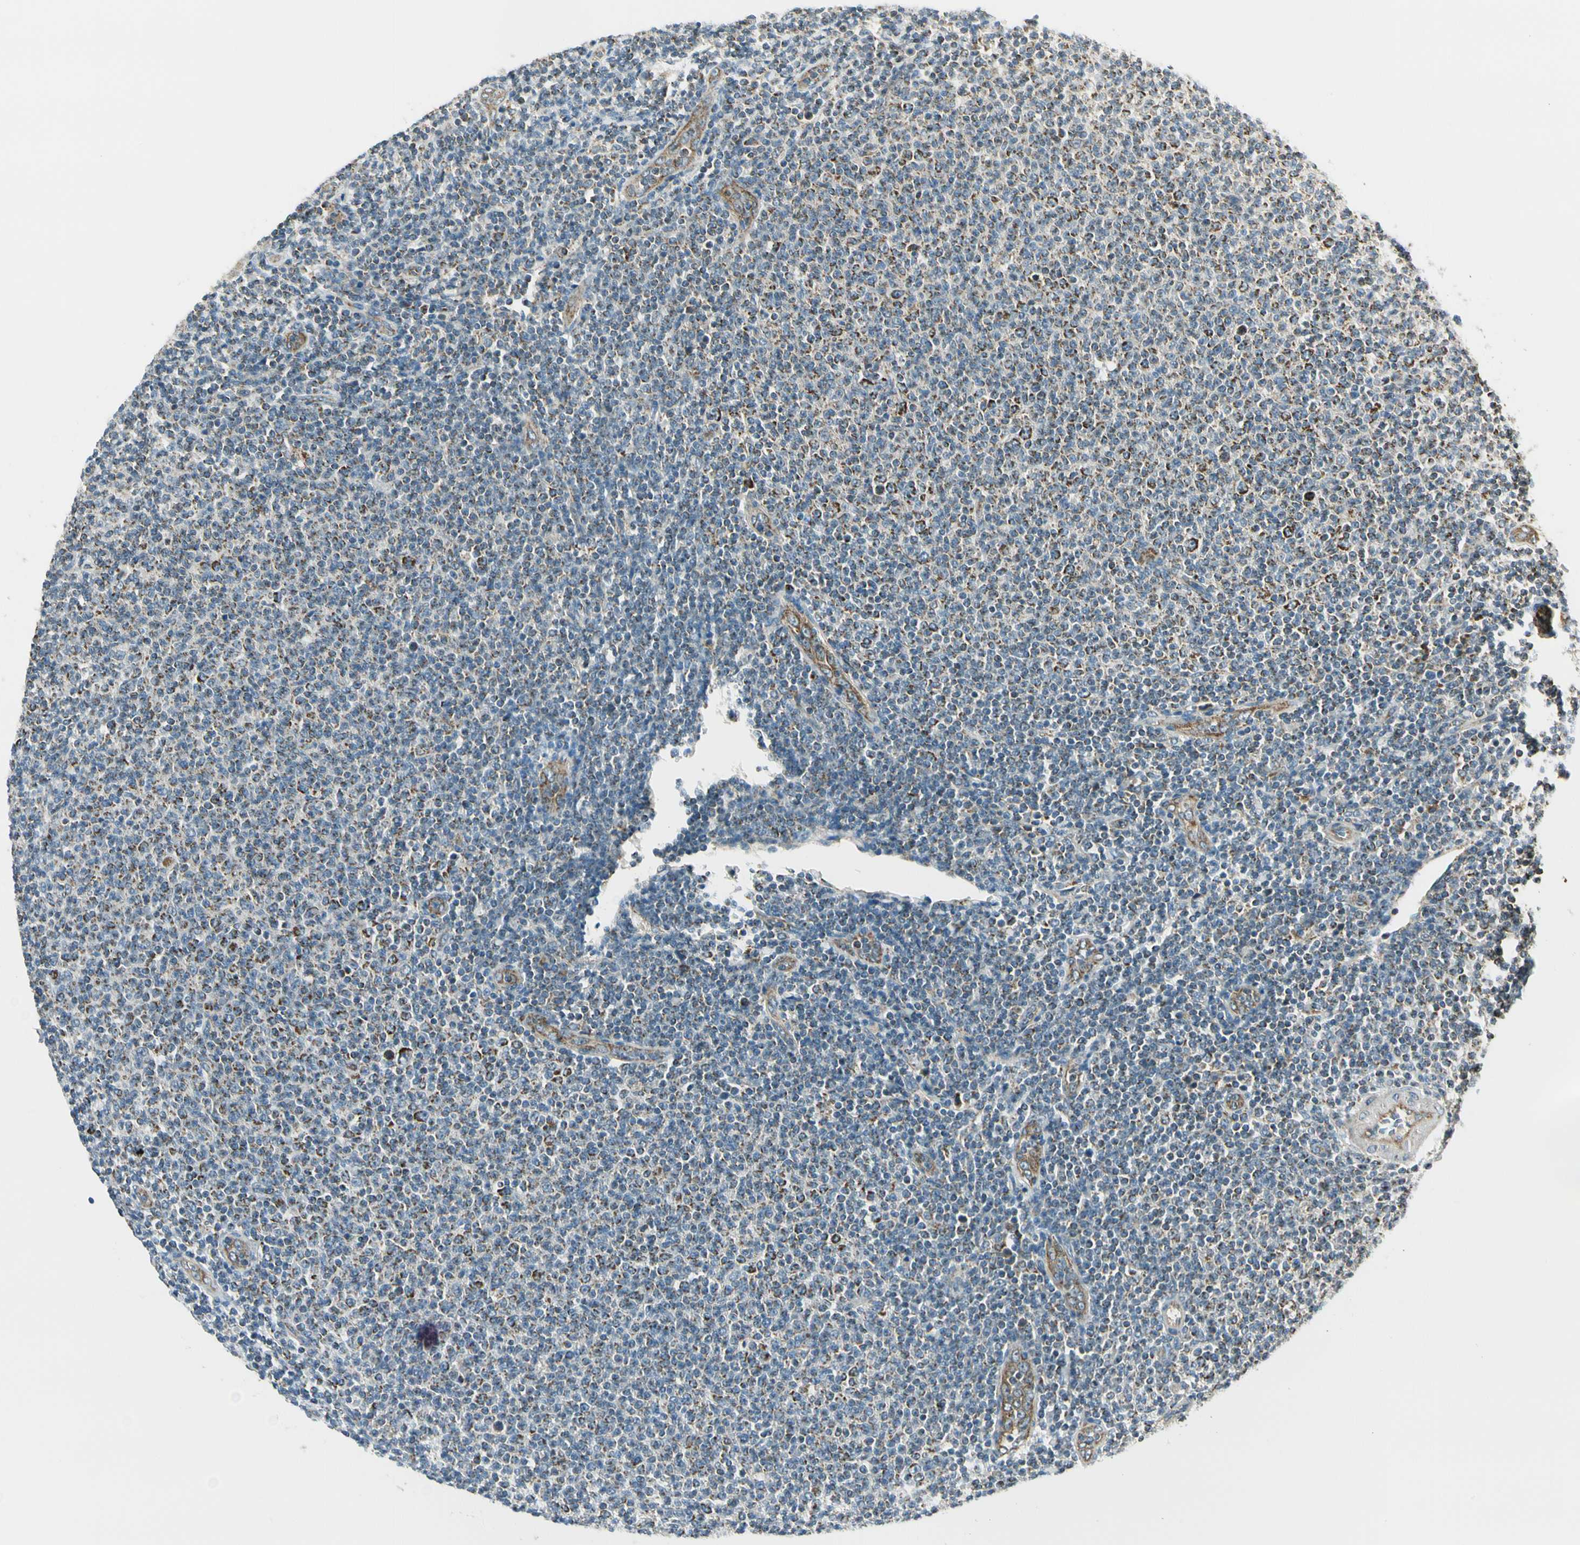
{"staining": {"intensity": "moderate", "quantity": "<25%", "location": "cytoplasmic/membranous"}, "tissue": "lymphoma", "cell_type": "Tumor cells", "image_type": "cancer", "snomed": [{"axis": "morphology", "description": "Malignant lymphoma, non-Hodgkin's type, Low grade"}, {"axis": "topography", "description": "Lymph node"}], "caption": "Brown immunohistochemical staining in human lymphoma reveals moderate cytoplasmic/membranous positivity in about <25% of tumor cells.", "gene": "EPHB3", "patient": {"sex": "male", "age": 66}}